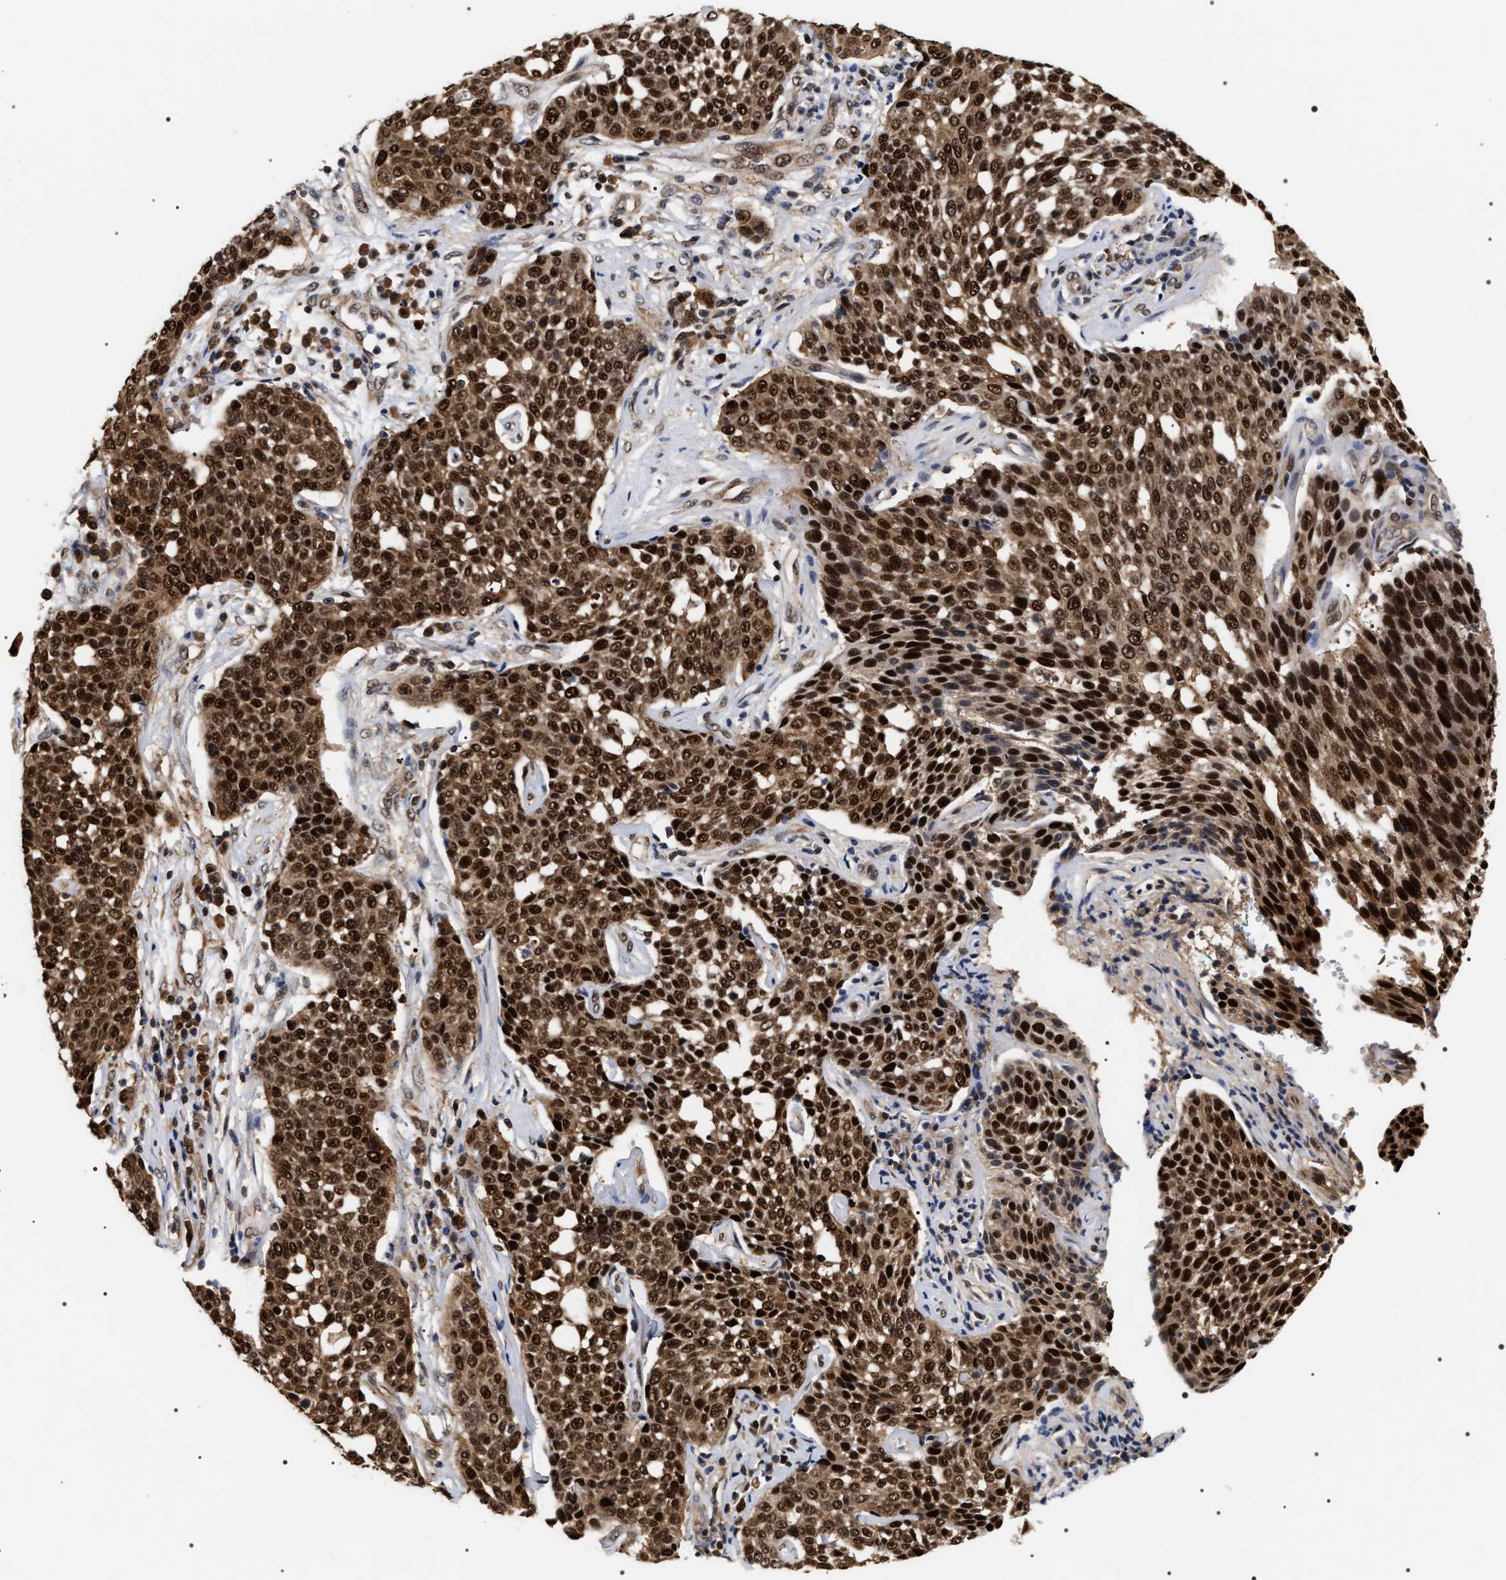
{"staining": {"intensity": "strong", "quantity": ">75%", "location": "cytoplasmic/membranous,nuclear"}, "tissue": "cervical cancer", "cell_type": "Tumor cells", "image_type": "cancer", "snomed": [{"axis": "morphology", "description": "Squamous cell carcinoma, NOS"}, {"axis": "topography", "description": "Cervix"}], "caption": "There is high levels of strong cytoplasmic/membranous and nuclear staining in tumor cells of cervical squamous cell carcinoma, as demonstrated by immunohistochemical staining (brown color).", "gene": "BAG6", "patient": {"sex": "female", "age": 34}}